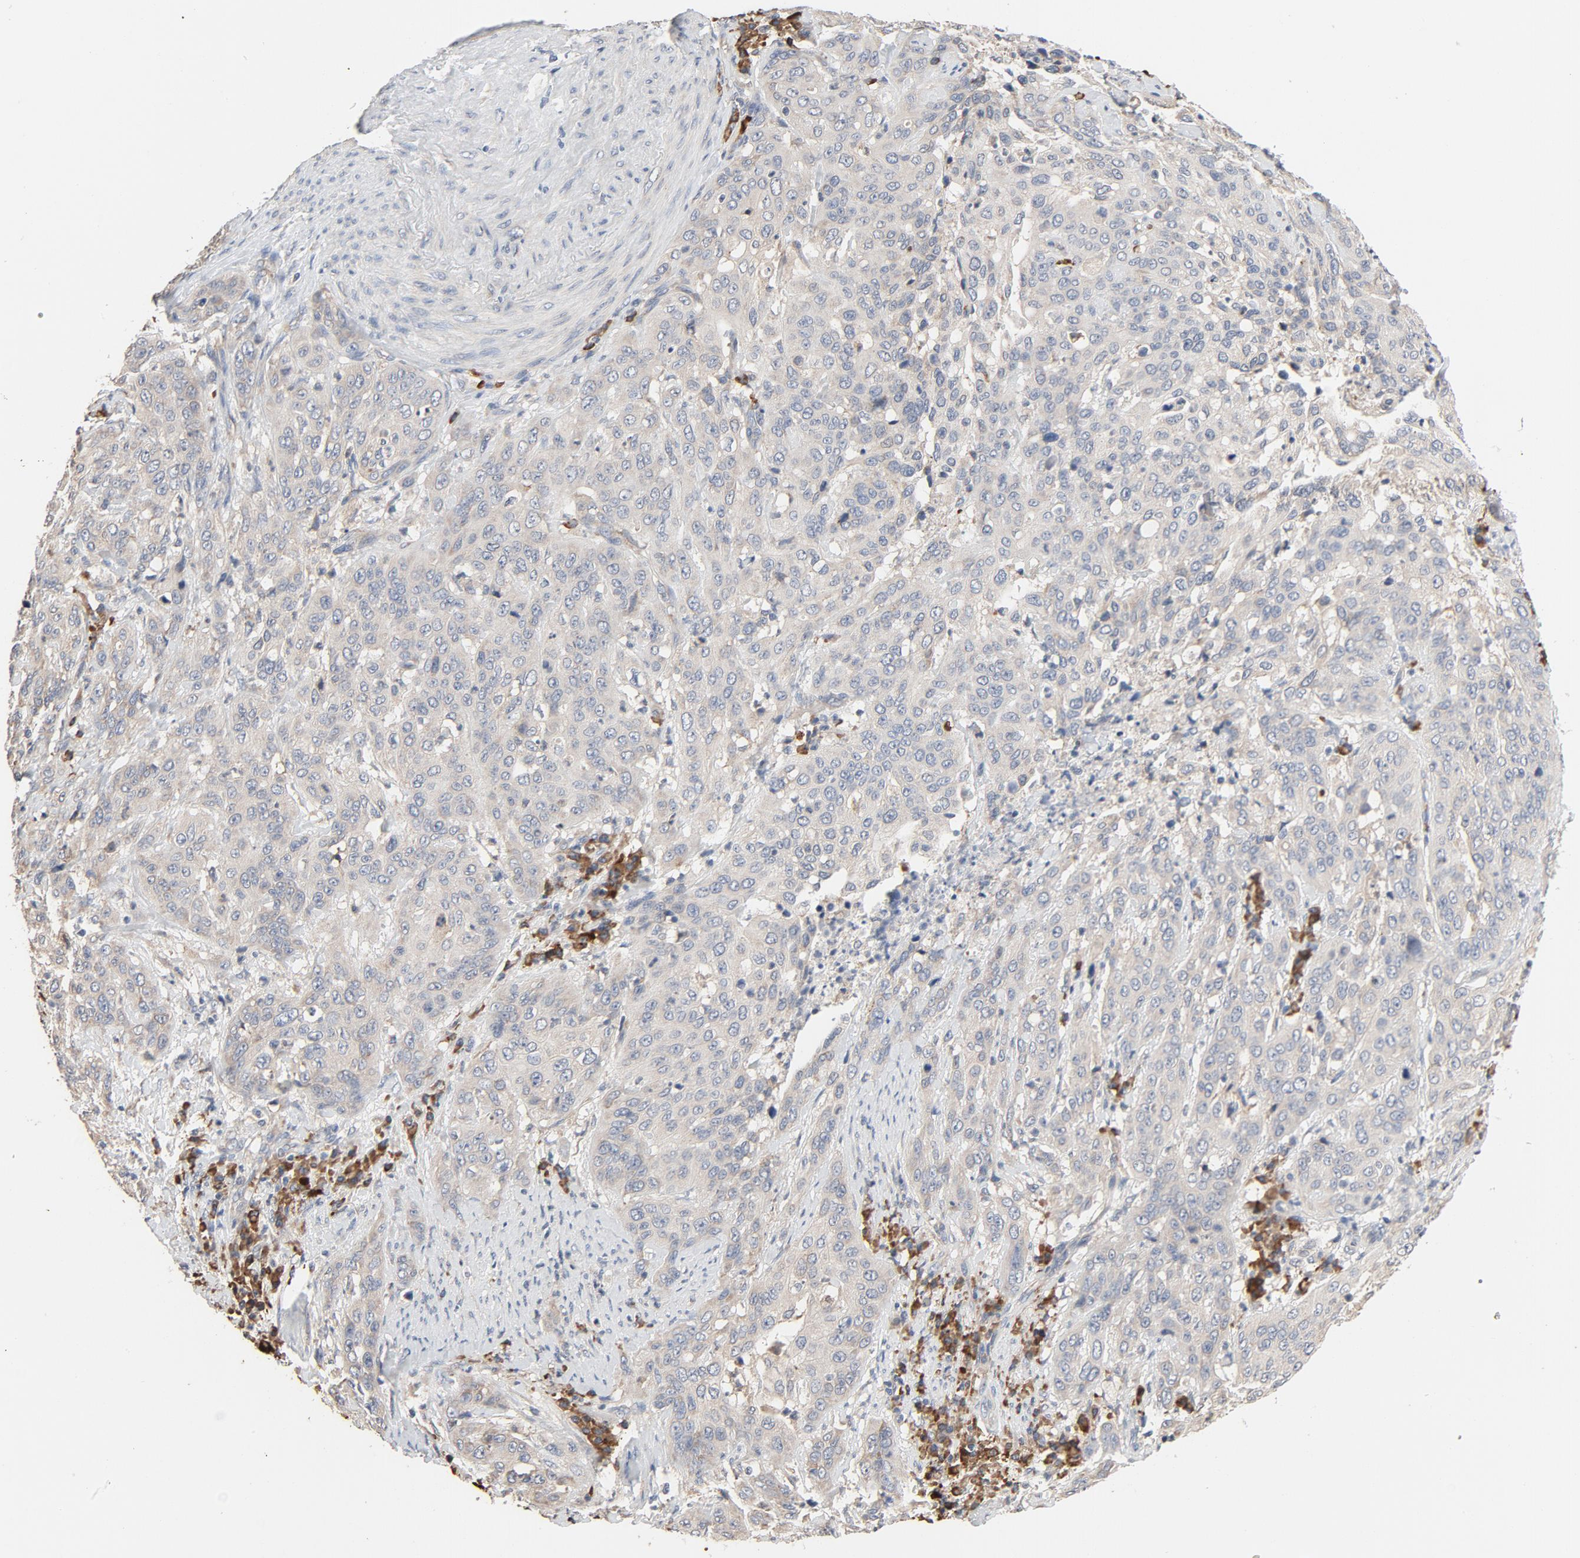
{"staining": {"intensity": "weak", "quantity": "25%-75%", "location": "cytoplasmic/membranous"}, "tissue": "cervical cancer", "cell_type": "Tumor cells", "image_type": "cancer", "snomed": [{"axis": "morphology", "description": "Squamous cell carcinoma, NOS"}, {"axis": "topography", "description": "Cervix"}], "caption": "There is low levels of weak cytoplasmic/membranous positivity in tumor cells of cervical cancer (squamous cell carcinoma), as demonstrated by immunohistochemical staining (brown color).", "gene": "TLR4", "patient": {"sex": "female", "age": 41}}